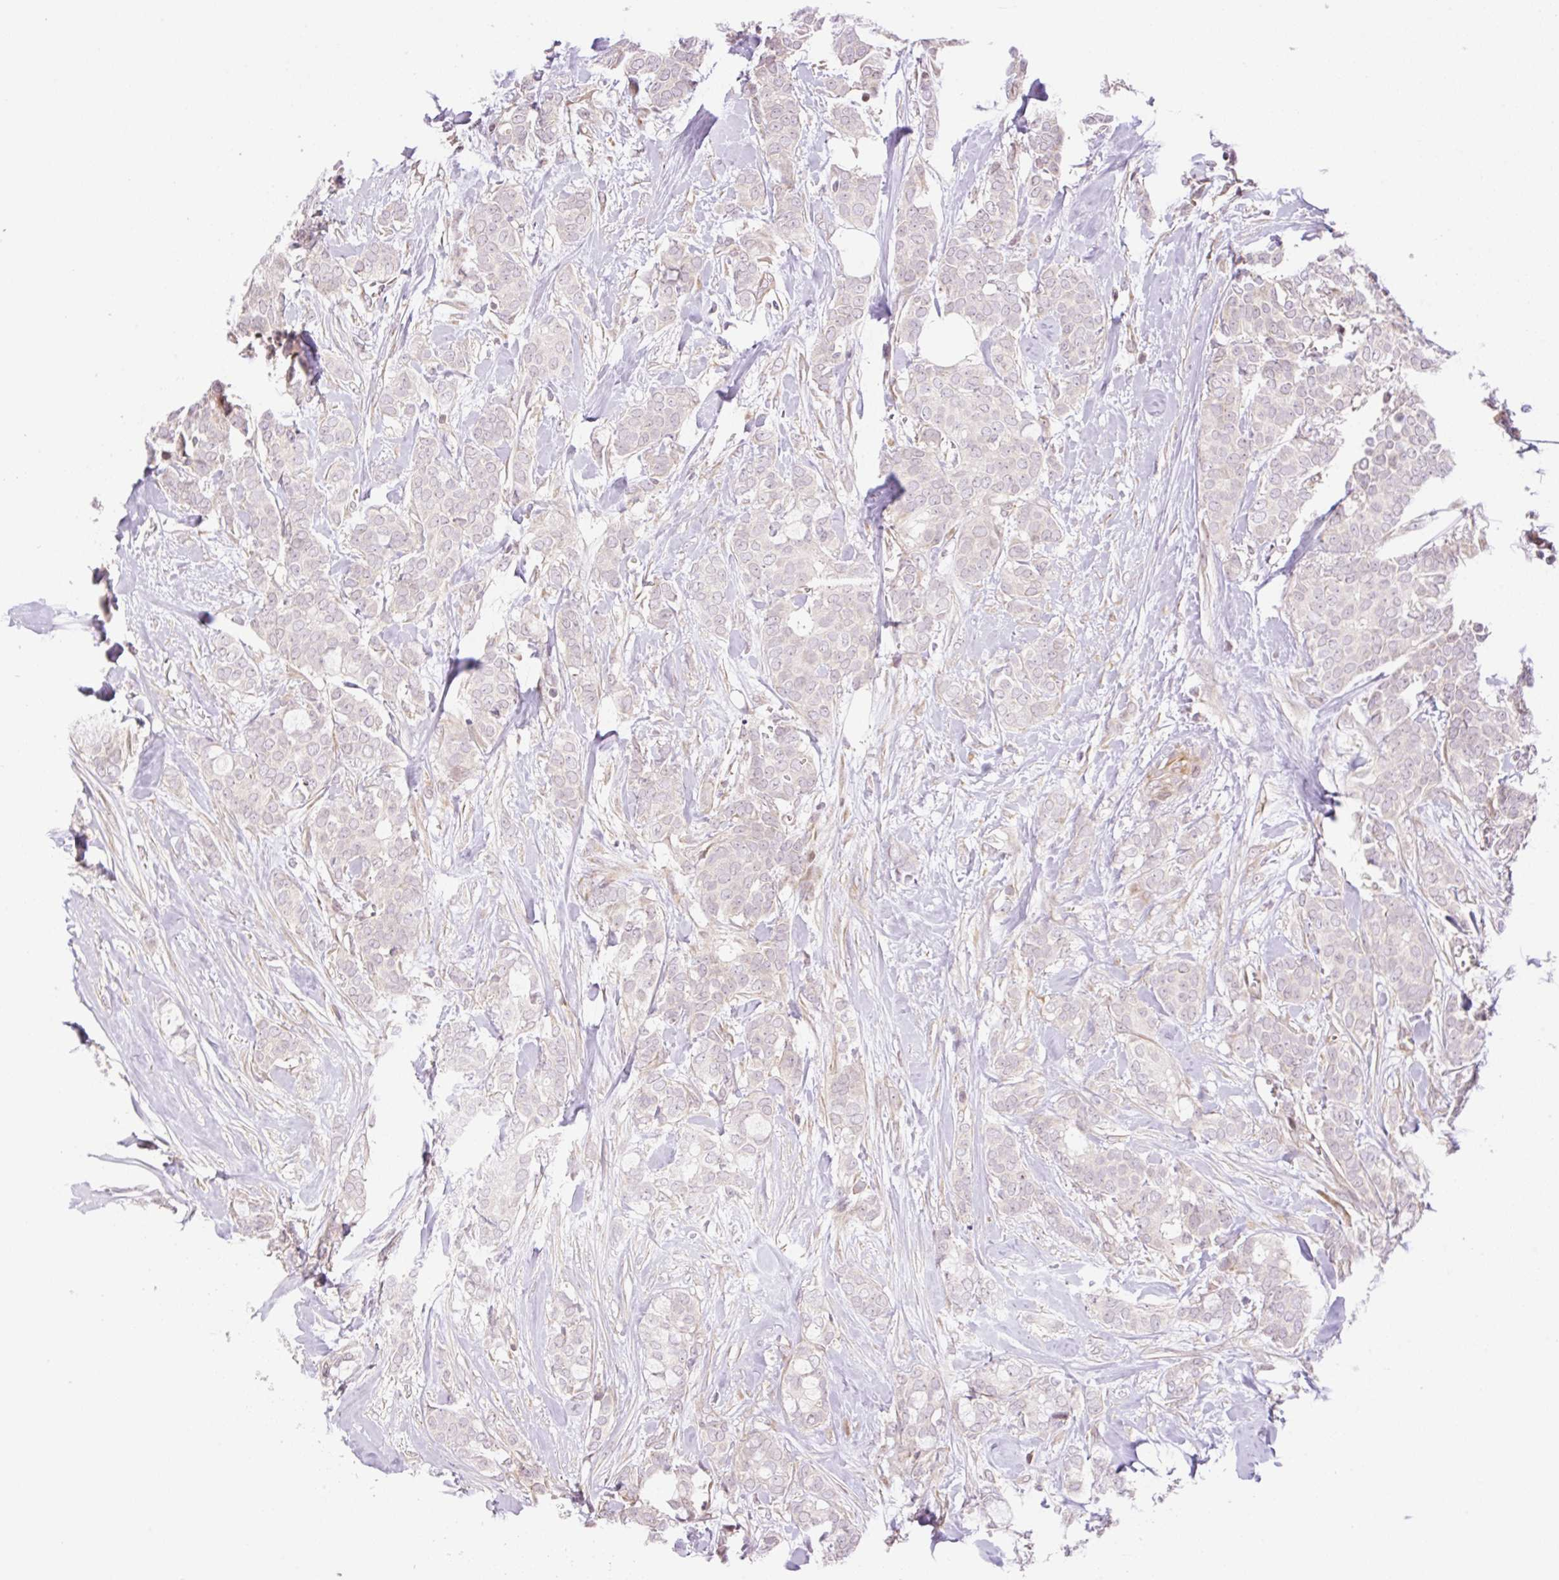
{"staining": {"intensity": "weak", "quantity": "<25%", "location": "cytoplasmic/membranous"}, "tissue": "breast cancer", "cell_type": "Tumor cells", "image_type": "cancer", "snomed": [{"axis": "morphology", "description": "Duct carcinoma"}, {"axis": "topography", "description": "Breast"}], "caption": "DAB immunohistochemical staining of human breast cancer displays no significant expression in tumor cells. The staining is performed using DAB brown chromogen with nuclei counter-stained in using hematoxylin.", "gene": "ZNF394", "patient": {"sex": "female", "age": 84}}